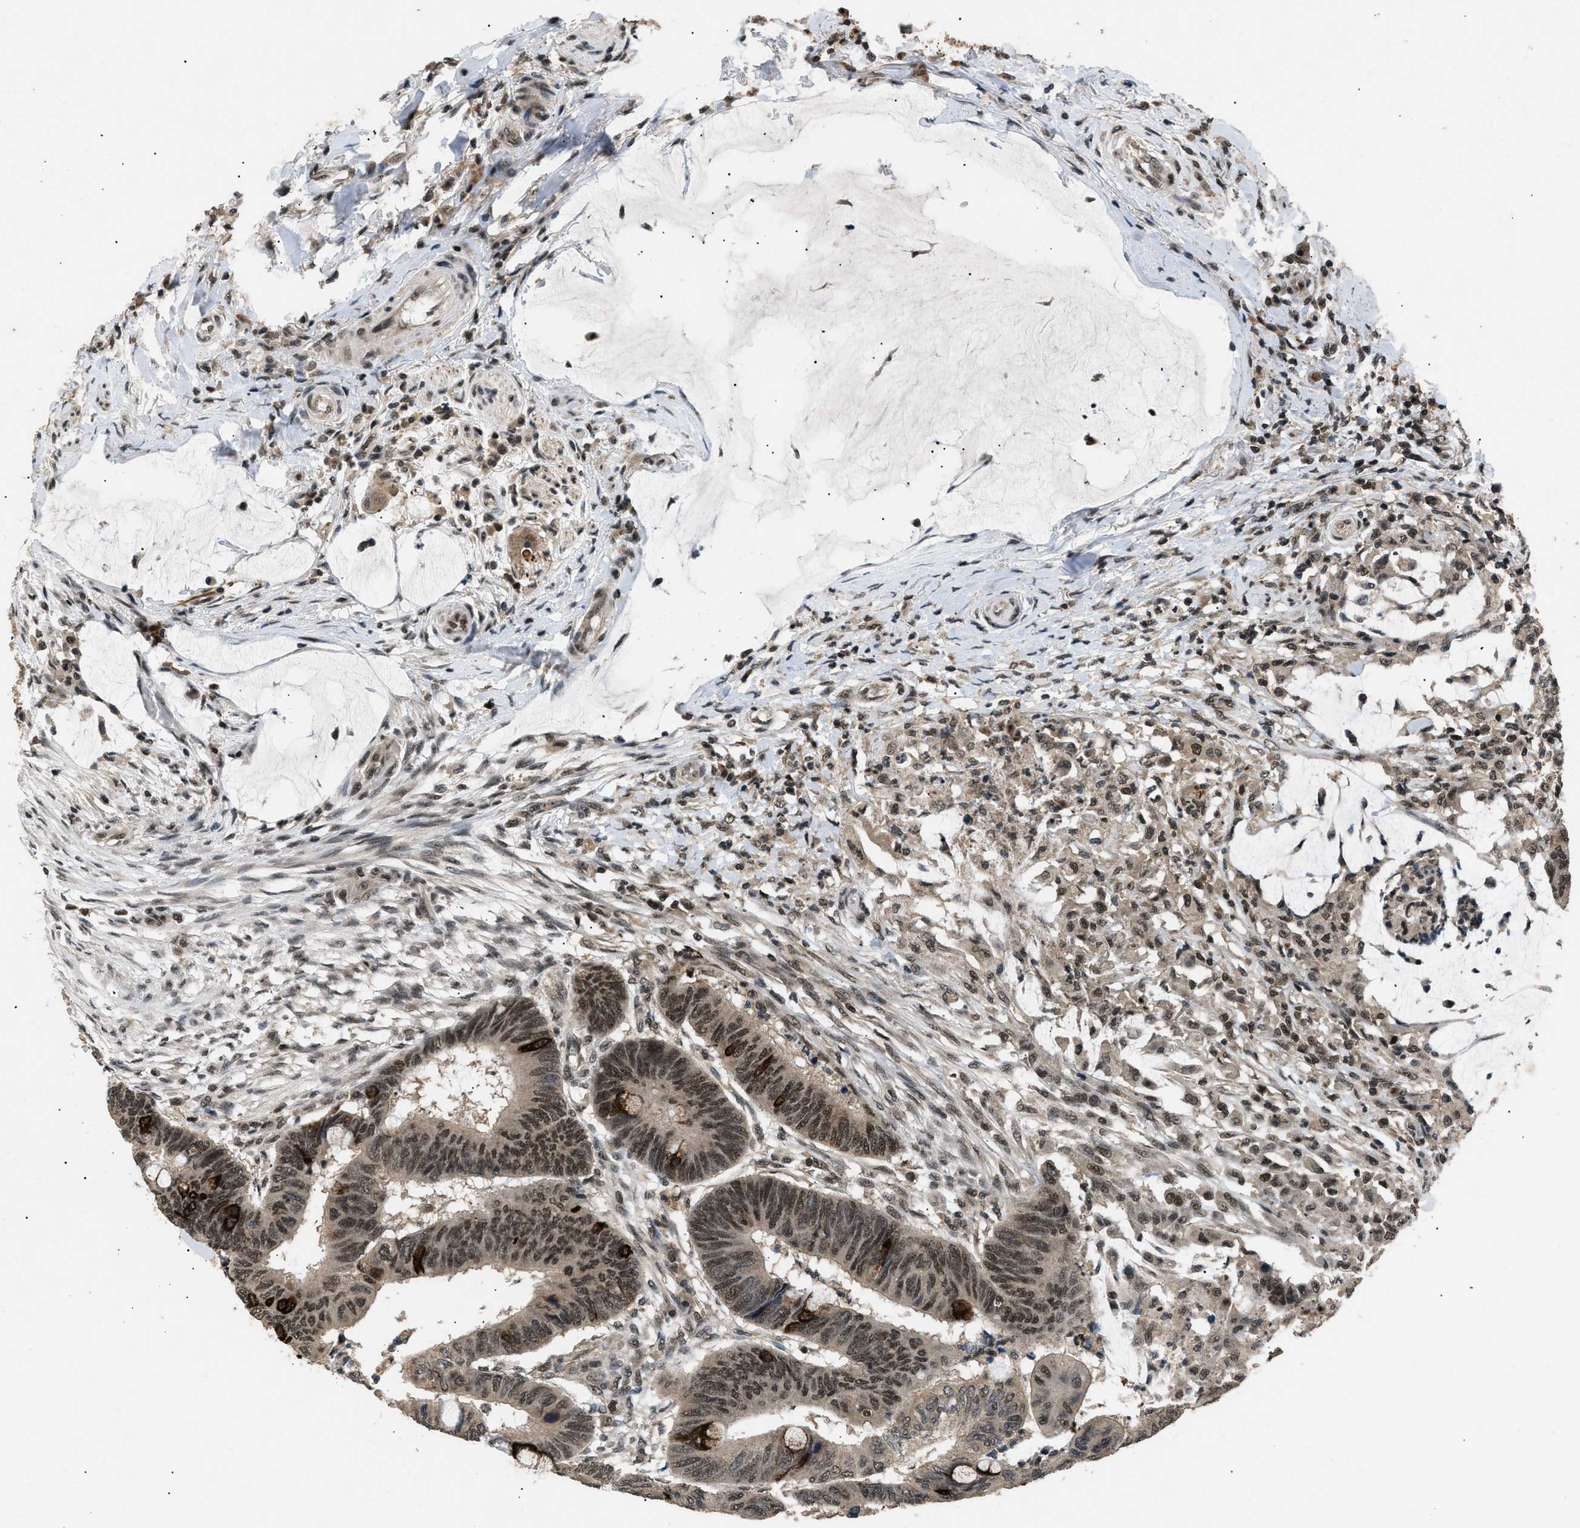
{"staining": {"intensity": "moderate", "quantity": ">75%", "location": "nuclear"}, "tissue": "colorectal cancer", "cell_type": "Tumor cells", "image_type": "cancer", "snomed": [{"axis": "morphology", "description": "Normal tissue, NOS"}, {"axis": "morphology", "description": "Adenocarcinoma, NOS"}, {"axis": "topography", "description": "Rectum"}, {"axis": "topography", "description": "Peripheral nerve tissue"}], "caption": "High-power microscopy captured an immunohistochemistry (IHC) photomicrograph of colorectal adenocarcinoma, revealing moderate nuclear expression in approximately >75% of tumor cells. The staining is performed using DAB (3,3'-diaminobenzidine) brown chromogen to label protein expression. The nuclei are counter-stained blue using hematoxylin.", "gene": "RBM5", "patient": {"sex": "male", "age": 92}}